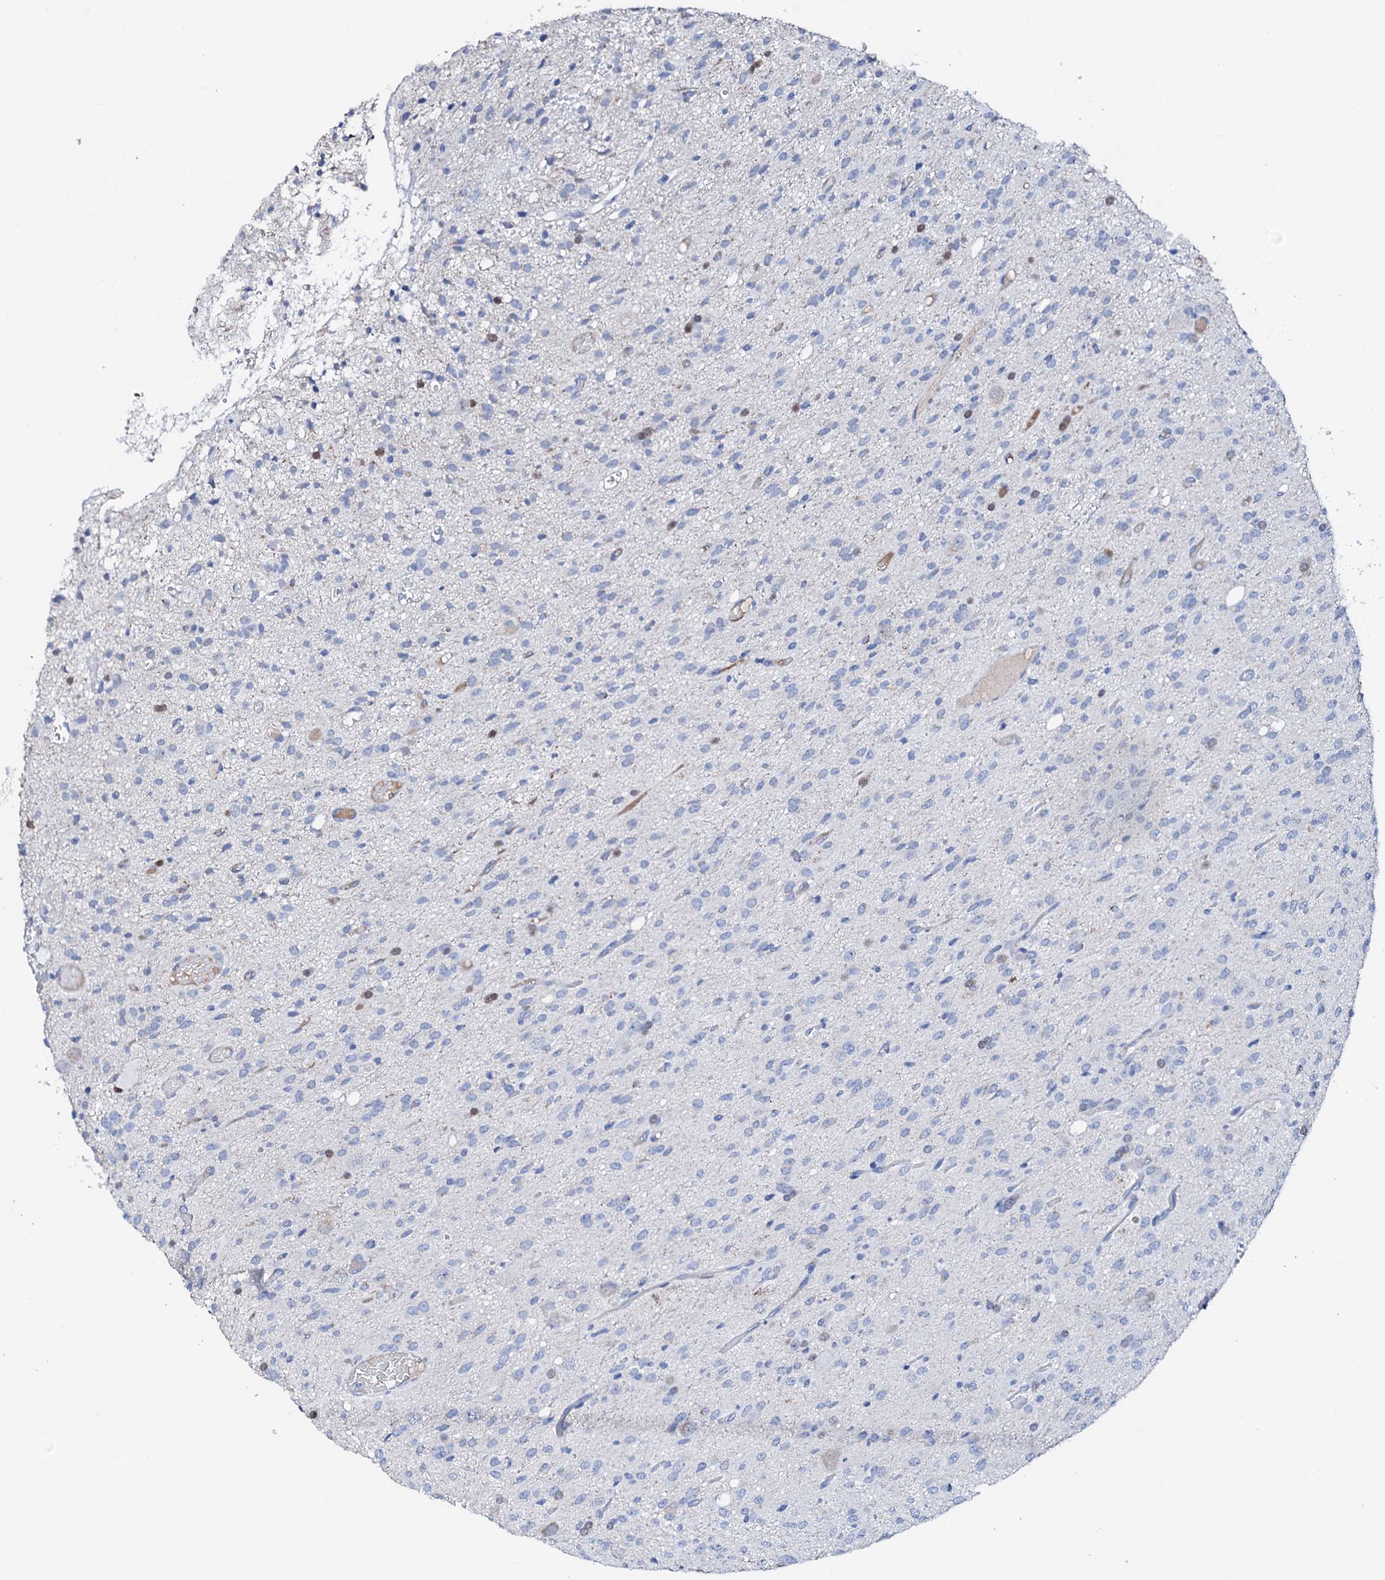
{"staining": {"intensity": "negative", "quantity": "none", "location": "none"}, "tissue": "glioma", "cell_type": "Tumor cells", "image_type": "cancer", "snomed": [{"axis": "morphology", "description": "Glioma, malignant, High grade"}, {"axis": "topography", "description": "Brain"}], "caption": "Protein analysis of malignant glioma (high-grade) reveals no significant staining in tumor cells. Brightfield microscopy of IHC stained with DAB (3,3'-diaminobenzidine) (brown) and hematoxylin (blue), captured at high magnification.", "gene": "NRIP2", "patient": {"sex": "female", "age": 59}}